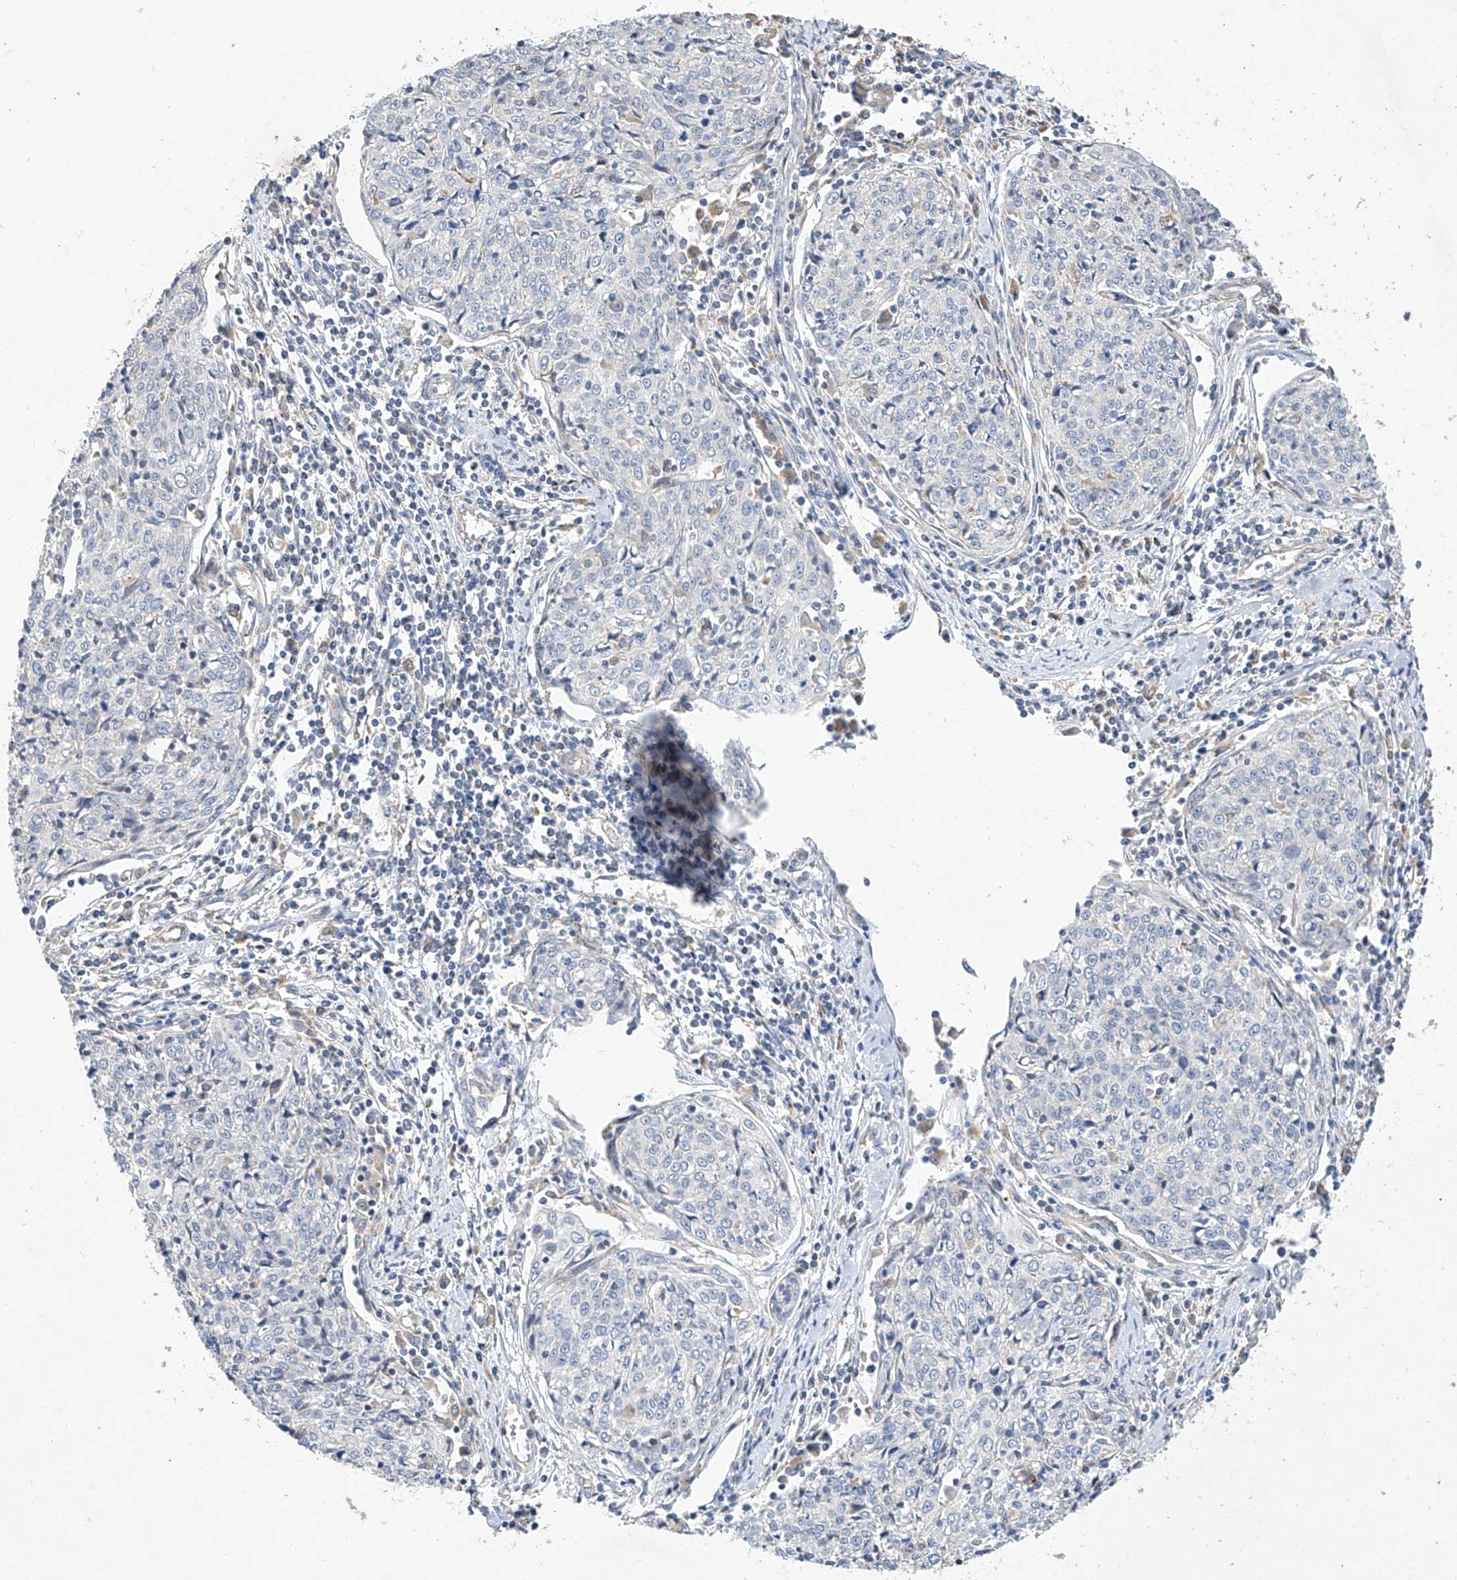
{"staining": {"intensity": "negative", "quantity": "none", "location": "none"}, "tissue": "cervical cancer", "cell_type": "Tumor cells", "image_type": "cancer", "snomed": [{"axis": "morphology", "description": "Squamous cell carcinoma, NOS"}, {"axis": "topography", "description": "Cervix"}], "caption": "There is no significant expression in tumor cells of cervical cancer. Brightfield microscopy of immunohistochemistry (IHC) stained with DAB (brown) and hematoxylin (blue), captured at high magnification.", "gene": "AMD1", "patient": {"sex": "female", "age": 48}}